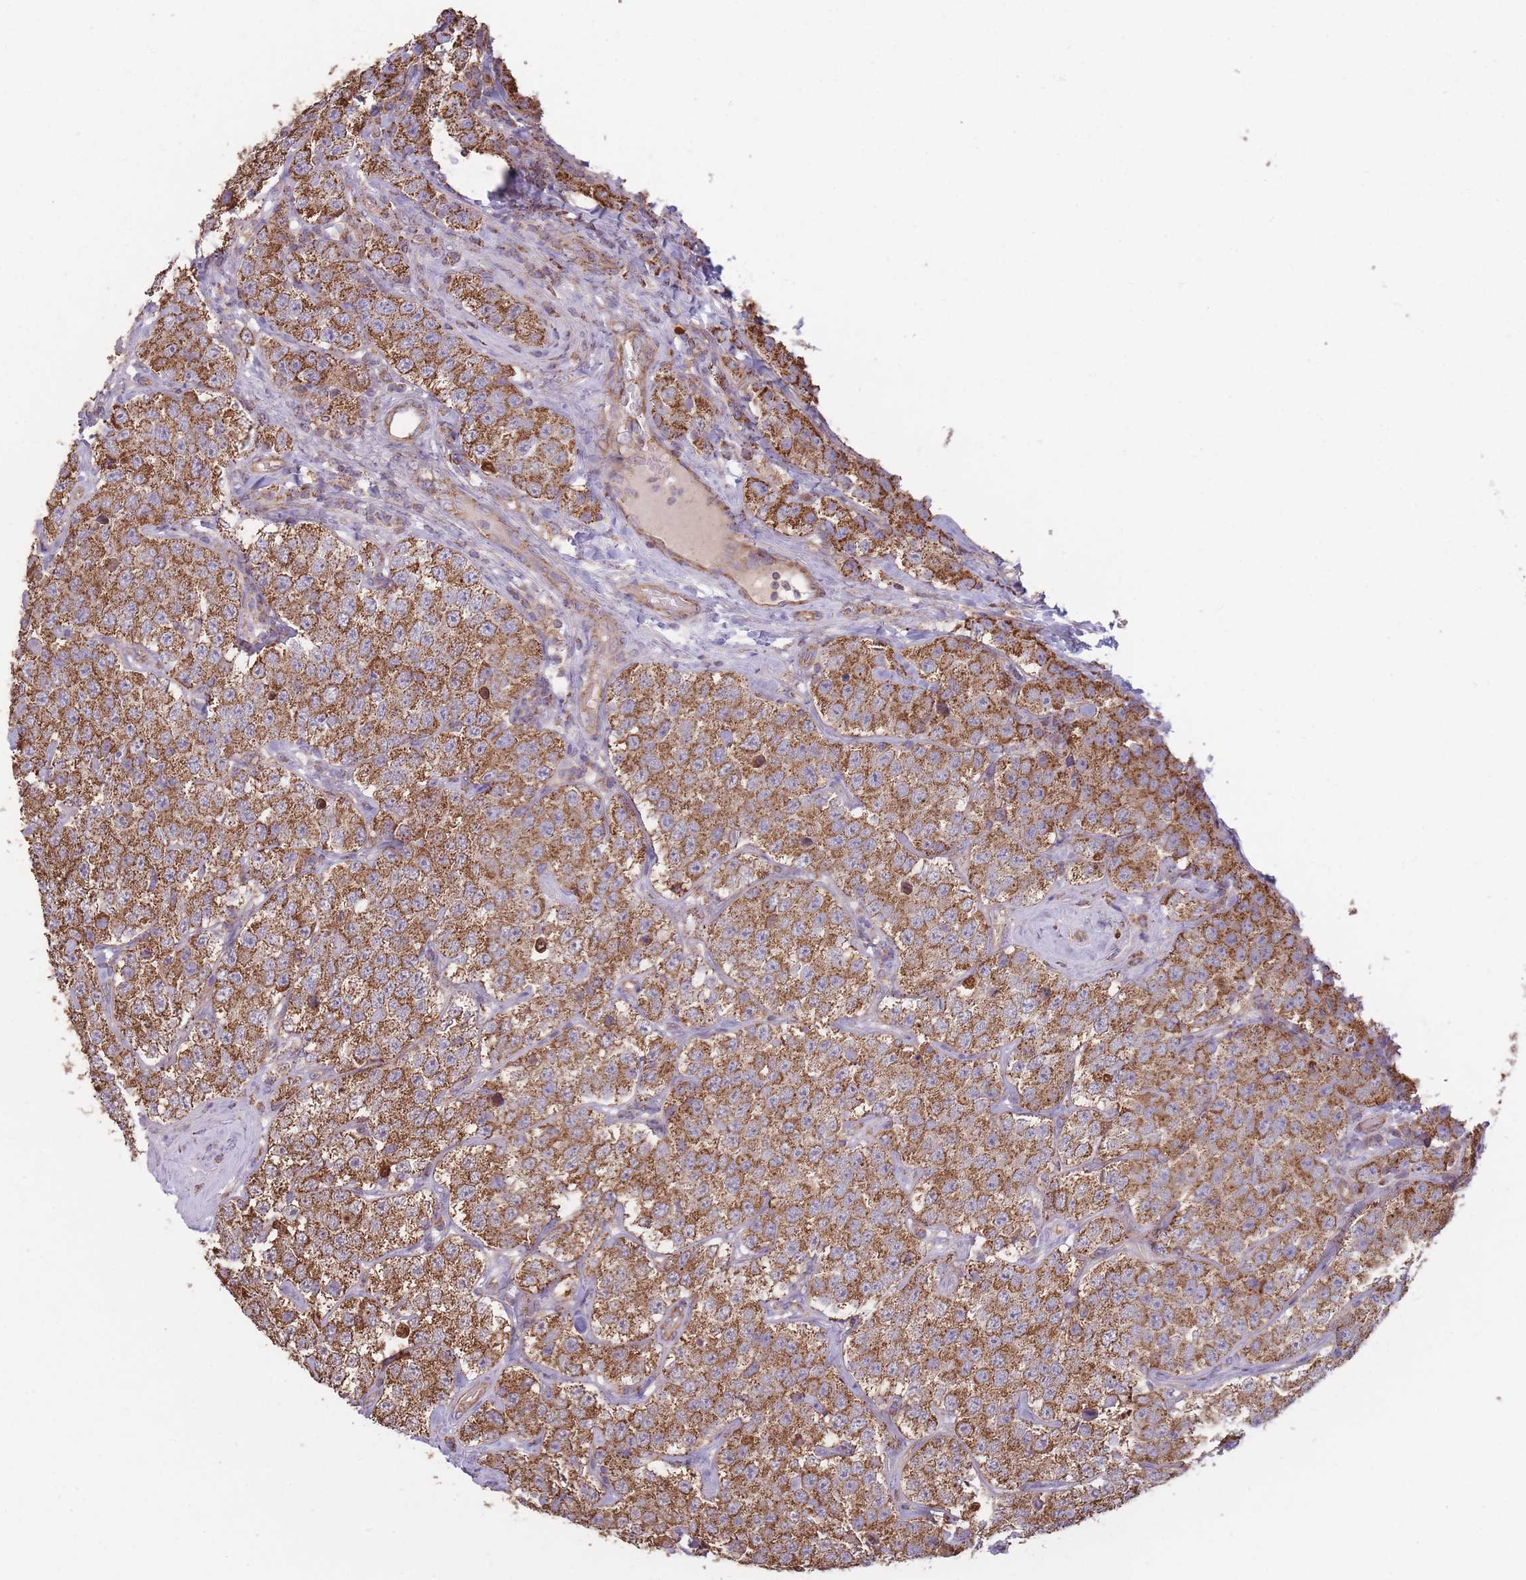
{"staining": {"intensity": "strong", "quantity": ">75%", "location": "cytoplasmic/membranous"}, "tissue": "testis cancer", "cell_type": "Tumor cells", "image_type": "cancer", "snomed": [{"axis": "morphology", "description": "Seminoma, NOS"}, {"axis": "topography", "description": "Testis"}], "caption": "Strong cytoplasmic/membranous expression for a protein is identified in approximately >75% of tumor cells of testis cancer (seminoma) using immunohistochemistry.", "gene": "KIF16B", "patient": {"sex": "male", "age": 34}}